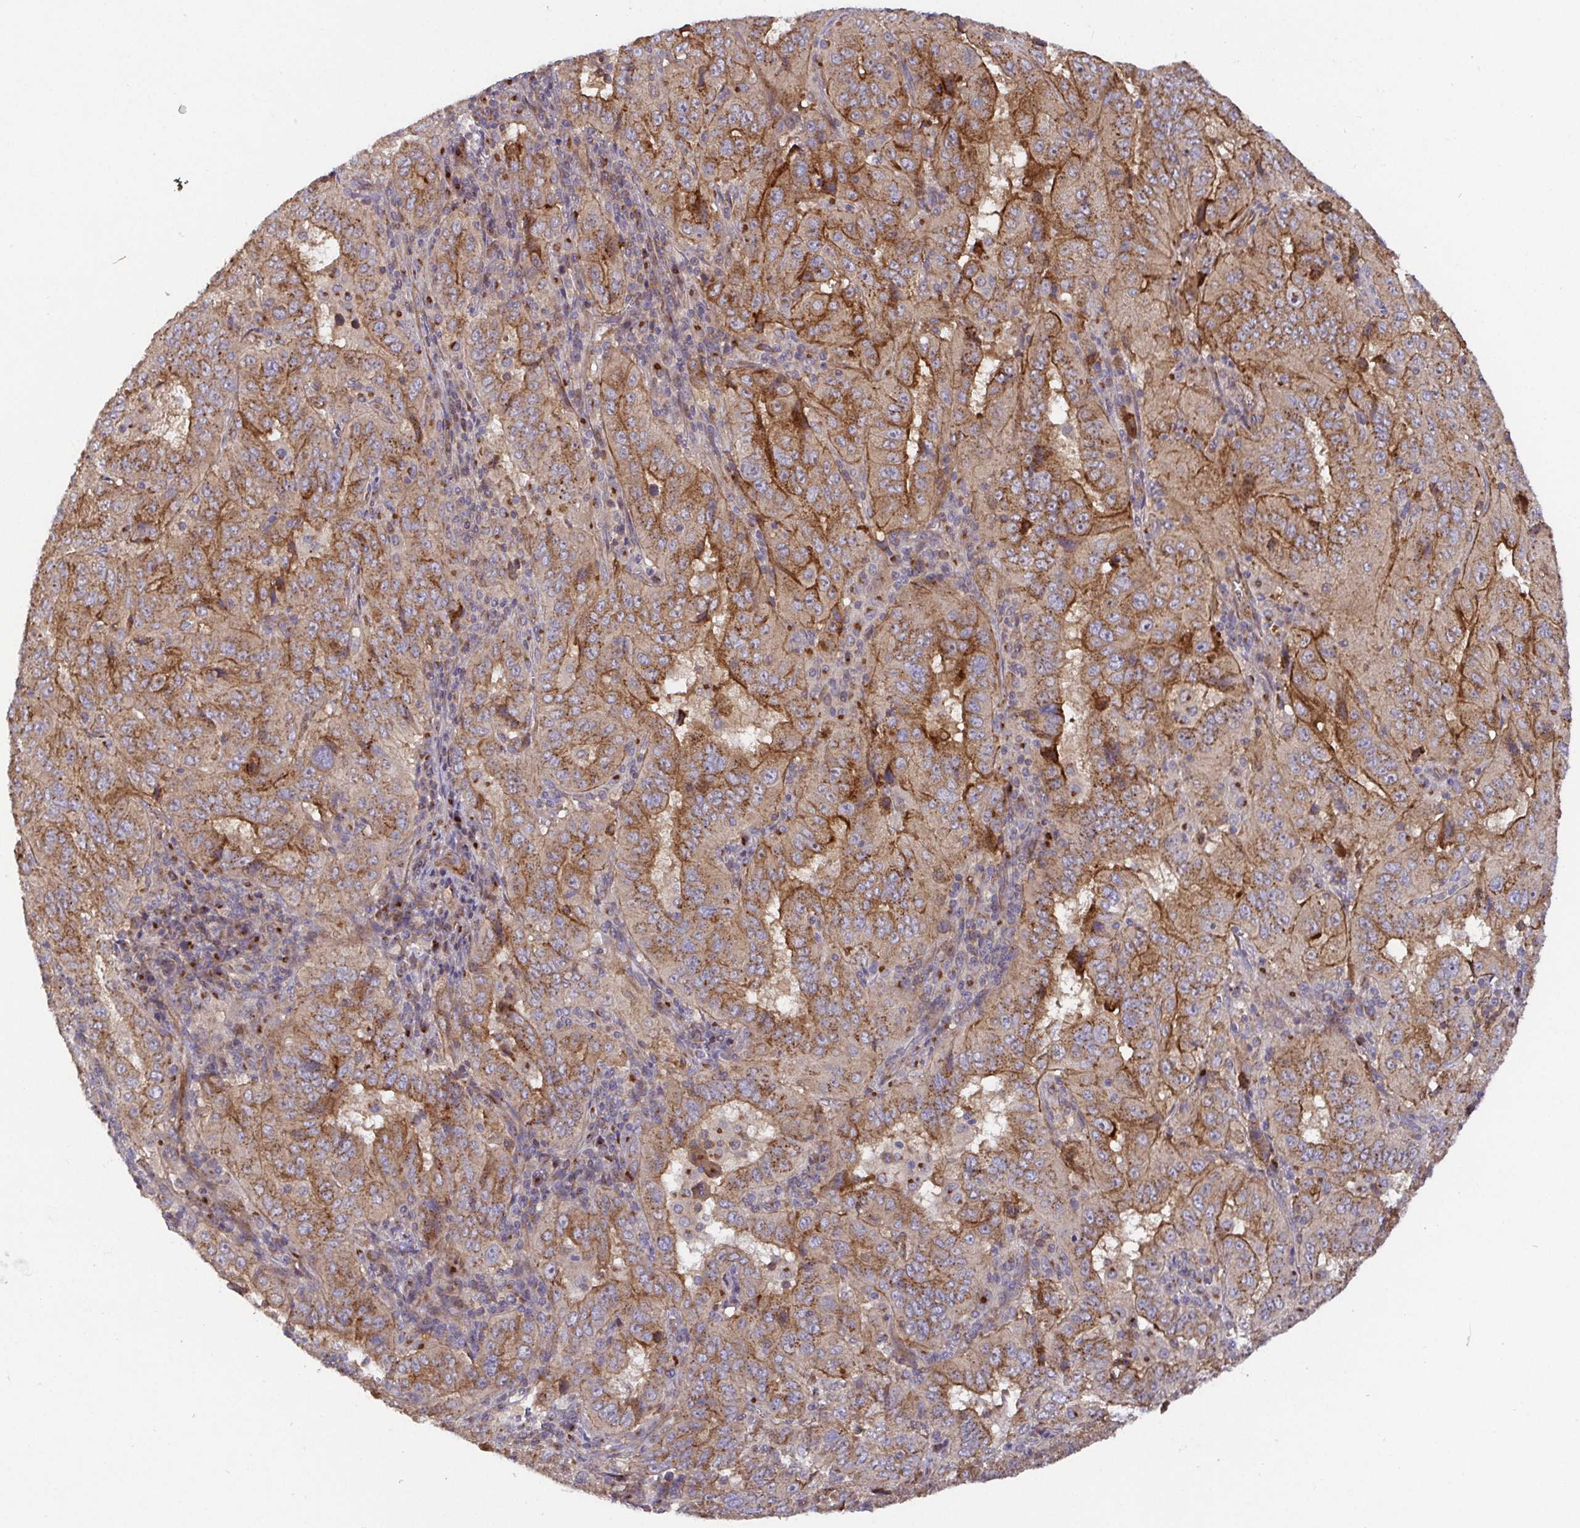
{"staining": {"intensity": "moderate", "quantity": ">75%", "location": "cytoplasmic/membranous"}, "tissue": "pancreatic cancer", "cell_type": "Tumor cells", "image_type": "cancer", "snomed": [{"axis": "morphology", "description": "Adenocarcinoma, NOS"}, {"axis": "topography", "description": "Pancreas"}], "caption": "IHC histopathology image of adenocarcinoma (pancreatic) stained for a protein (brown), which exhibits medium levels of moderate cytoplasmic/membranous positivity in approximately >75% of tumor cells.", "gene": "TM9SF4", "patient": {"sex": "male", "age": 63}}